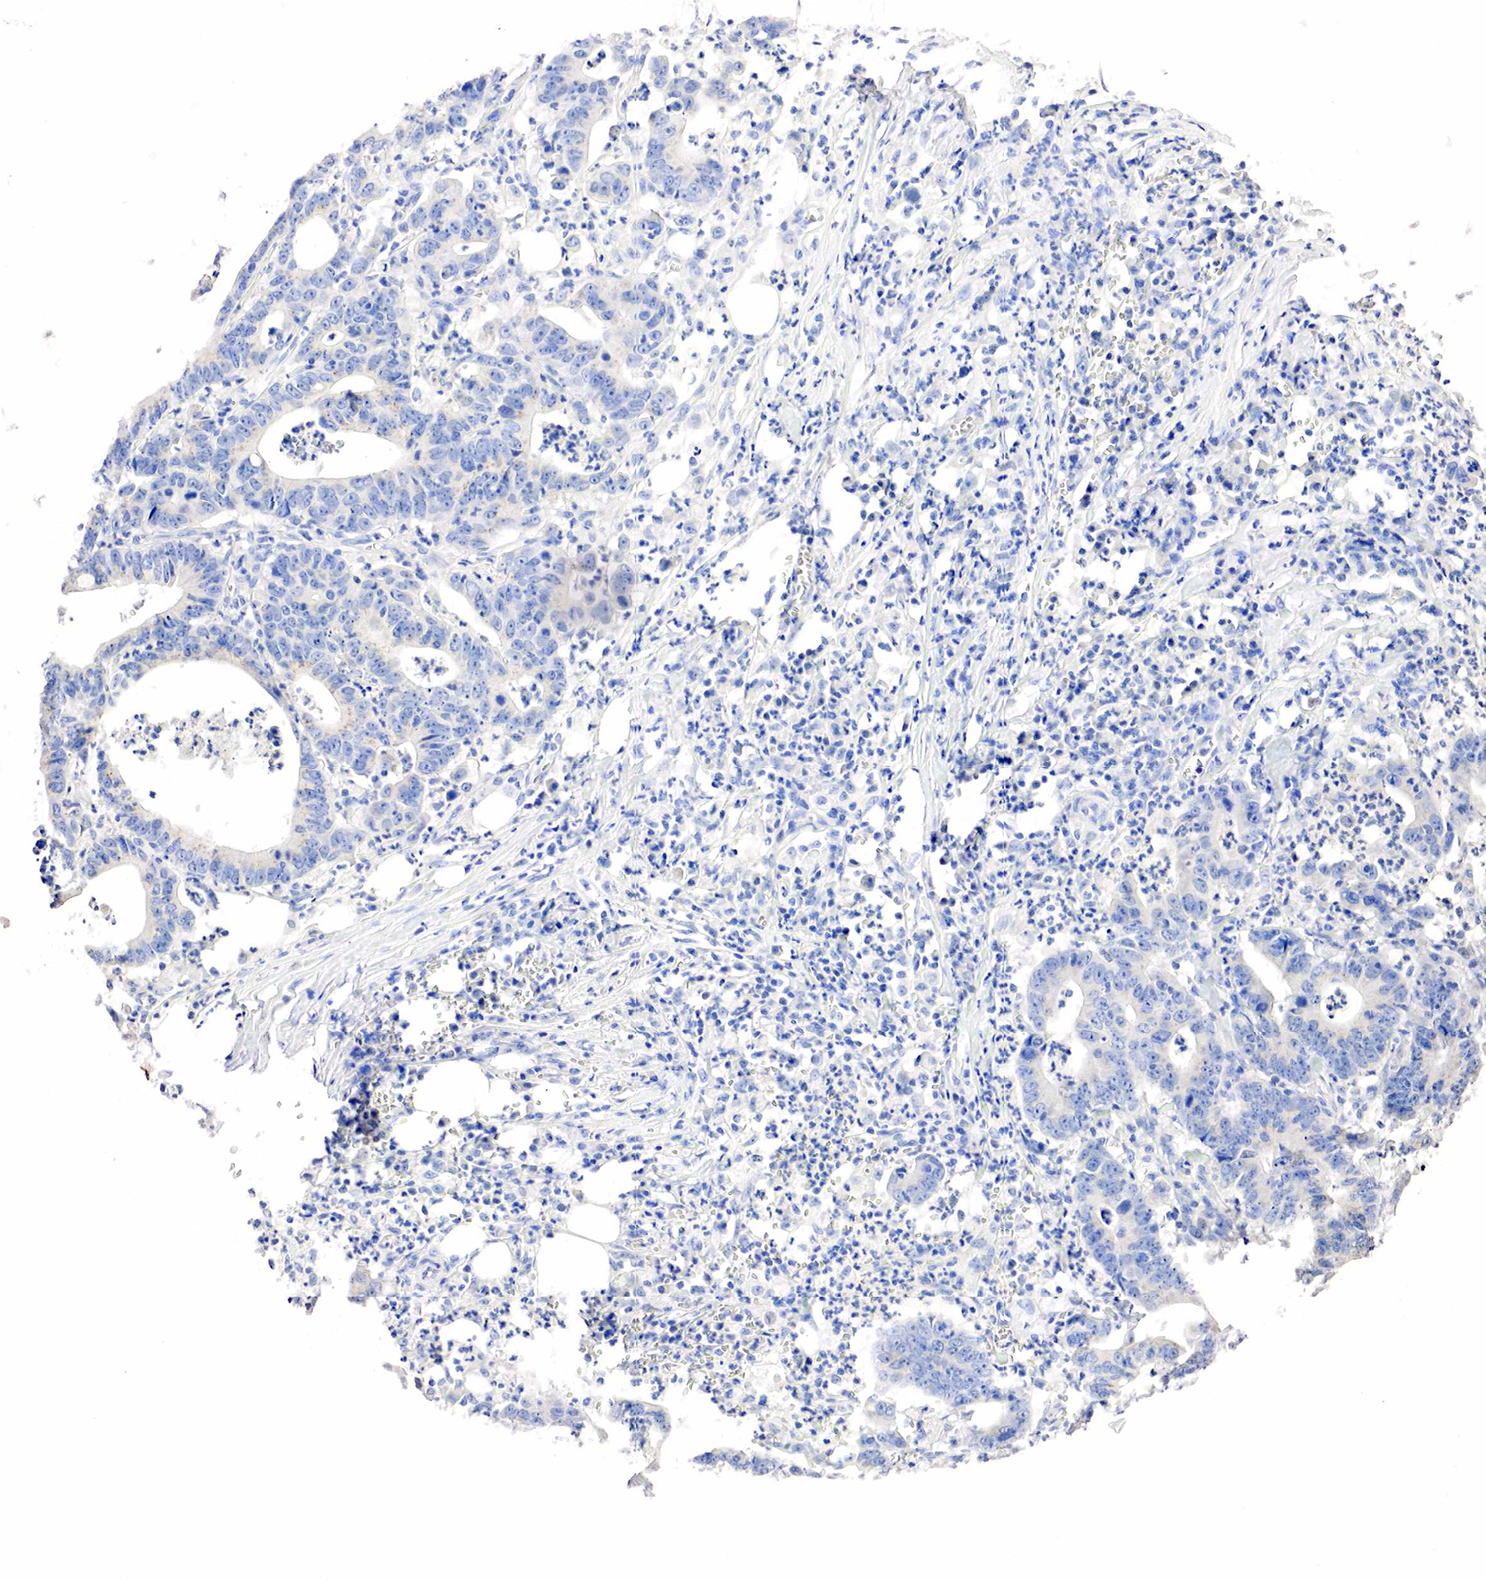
{"staining": {"intensity": "weak", "quantity": "<25%", "location": "cytoplasmic/membranous"}, "tissue": "colorectal cancer", "cell_type": "Tumor cells", "image_type": "cancer", "snomed": [{"axis": "morphology", "description": "Adenocarcinoma, NOS"}, {"axis": "topography", "description": "Colon"}], "caption": "IHC of human colorectal cancer shows no positivity in tumor cells. (Brightfield microscopy of DAB (3,3'-diaminobenzidine) immunohistochemistry (IHC) at high magnification).", "gene": "SST", "patient": {"sex": "female", "age": 76}}